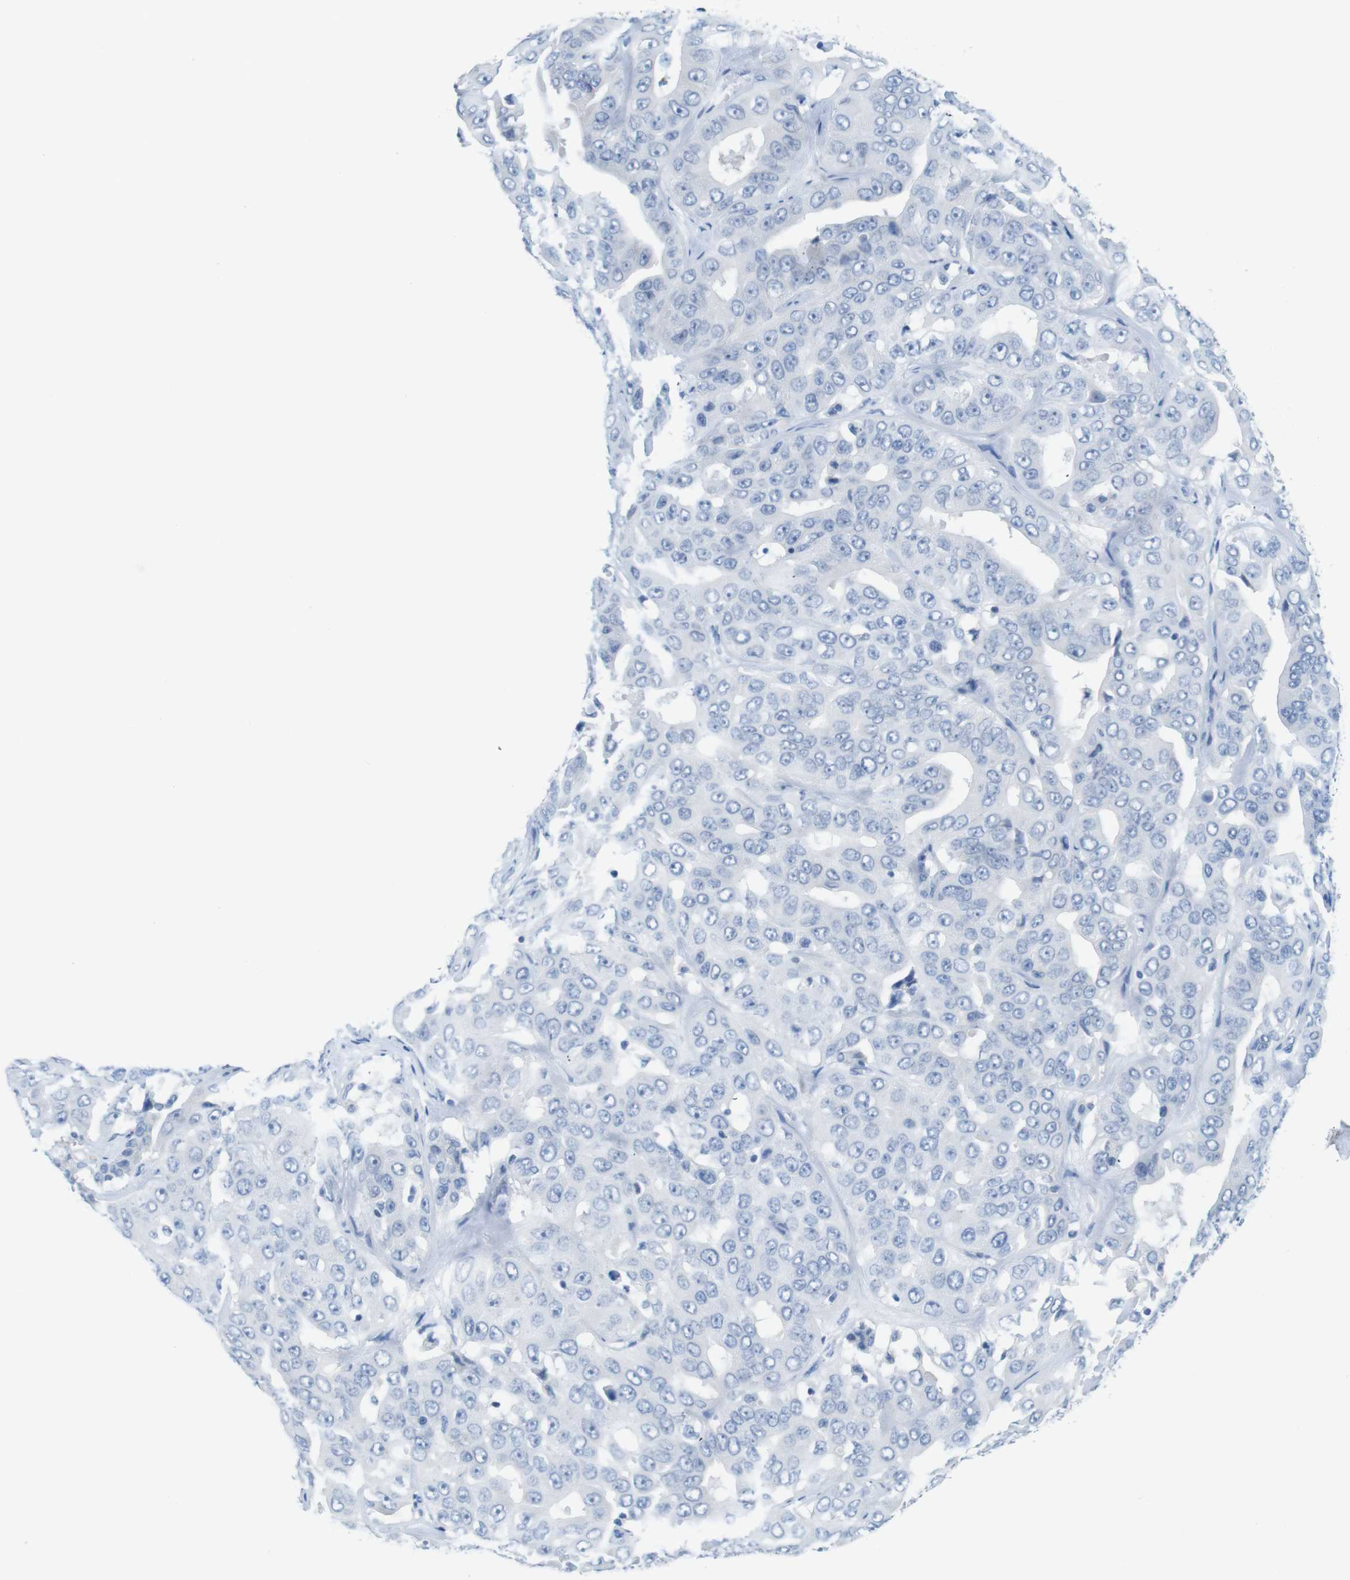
{"staining": {"intensity": "negative", "quantity": "none", "location": "none"}, "tissue": "liver cancer", "cell_type": "Tumor cells", "image_type": "cancer", "snomed": [{"axis": "morphology", "description": "Cholangiocarcinoma"}, {"axis": "topography", "description": "Liver"}], "caption": "A high-resolution photomicrograph shows IHC staining of liver cholangiocarcinoma, which exhibits no significant expression in tumor cells. (DAB immunohistochemistry (IHC) visualized using brightfield microscopy, high magnification).", "gene": "OPN1SW", "patient": {"sex": "female", "age": 52}}